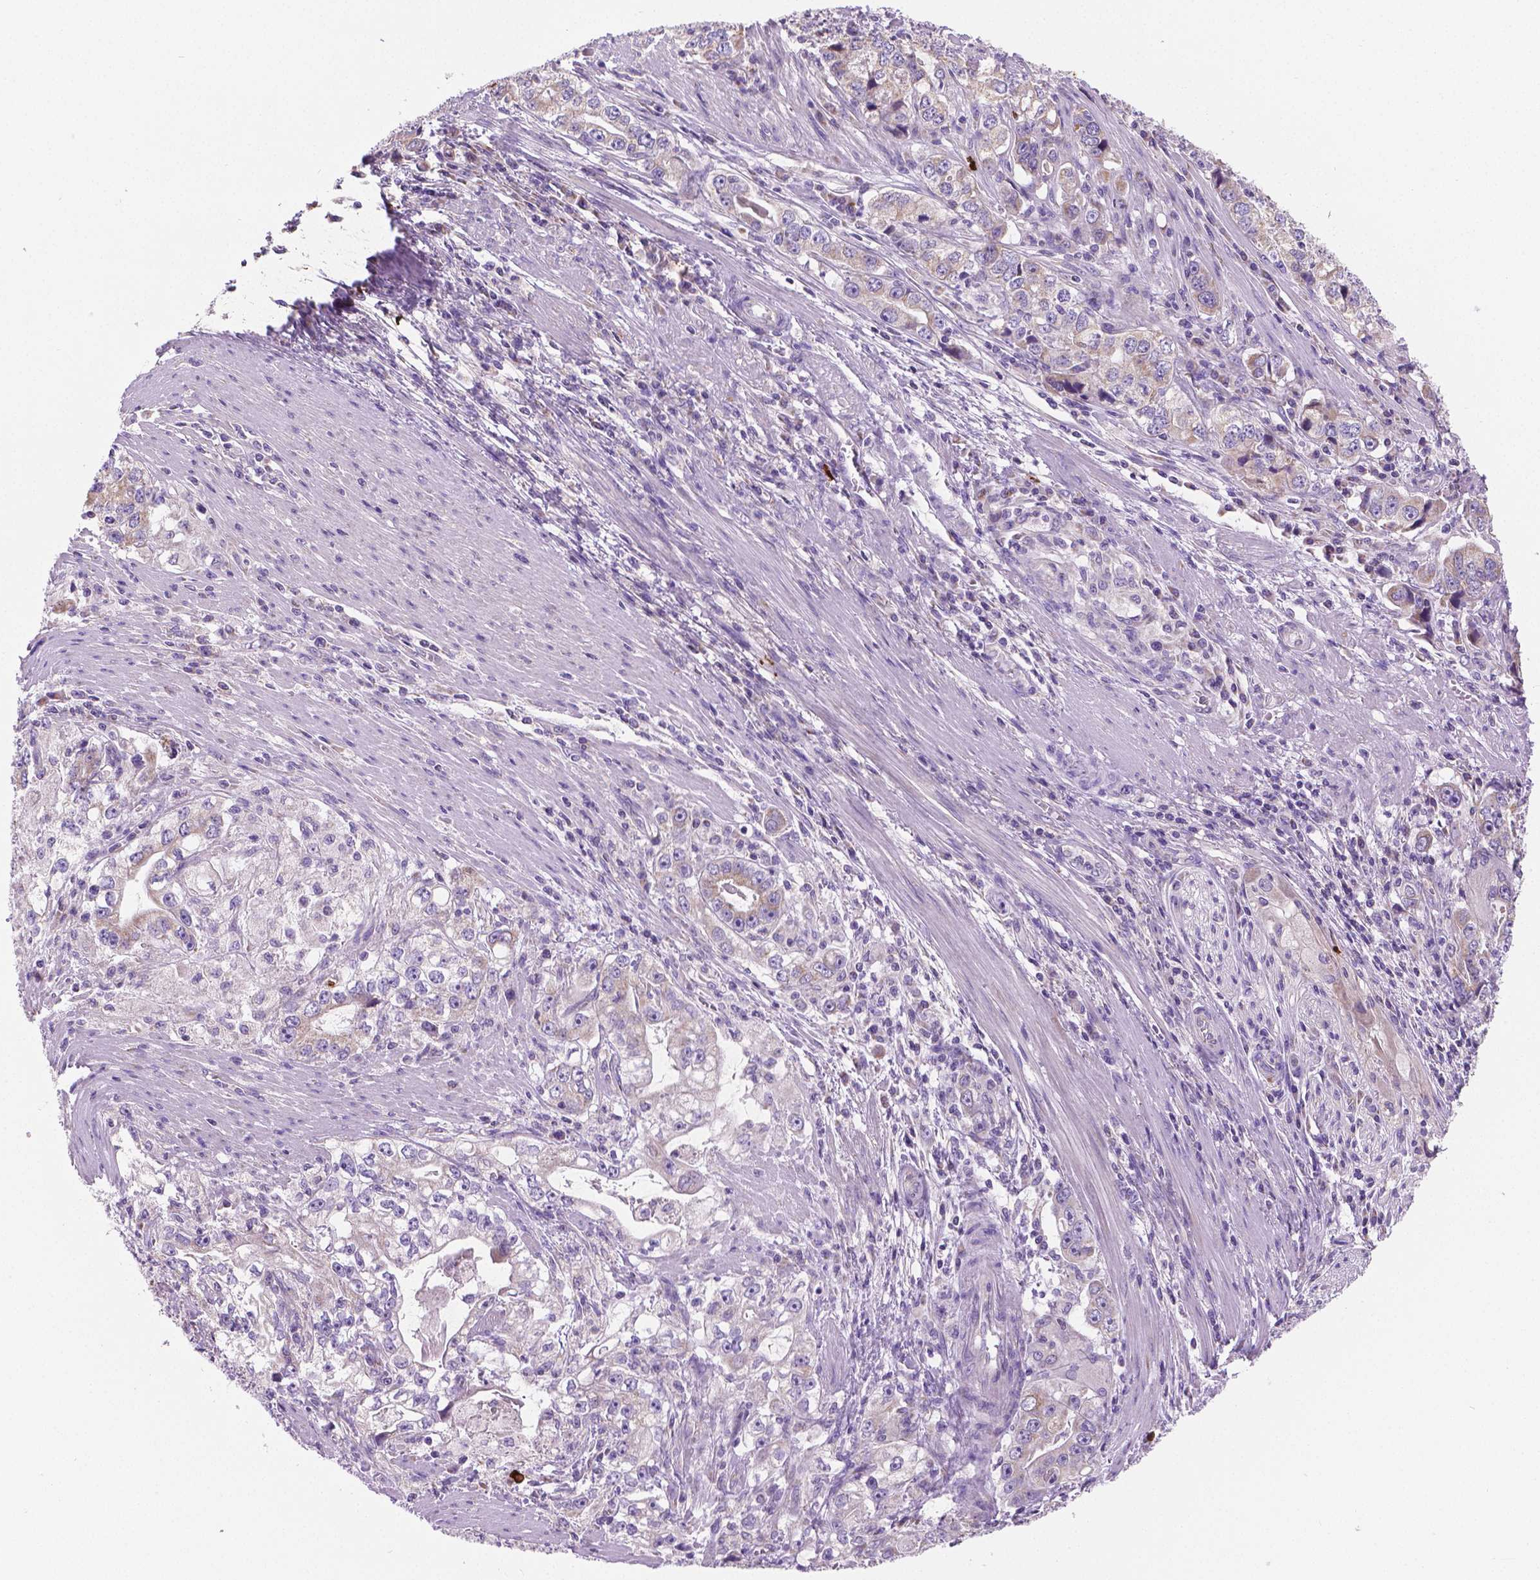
{"staining": {"intensity": "negative", "quantity": "none", "location": "none"}, "tissue": "stomach cancer", "cell_type": "Tumor cells", "image_type": "cancer", "snomed": [{"axis": "morphology", "description": "Adenocarcinoma, NOS"}, {"axis": "topography", "description": "Stomach, lower"}], "caption": "DAB (3,3'-diaminobenzidine) immunohistochemical staining of human stomach adenocarcinoma reveals no significant positivity in tumor cells. (DAB IHC with hematoxylin counter stain).", "gene": "CSPG5", "patient": {"sex": "female", "age": 72}}